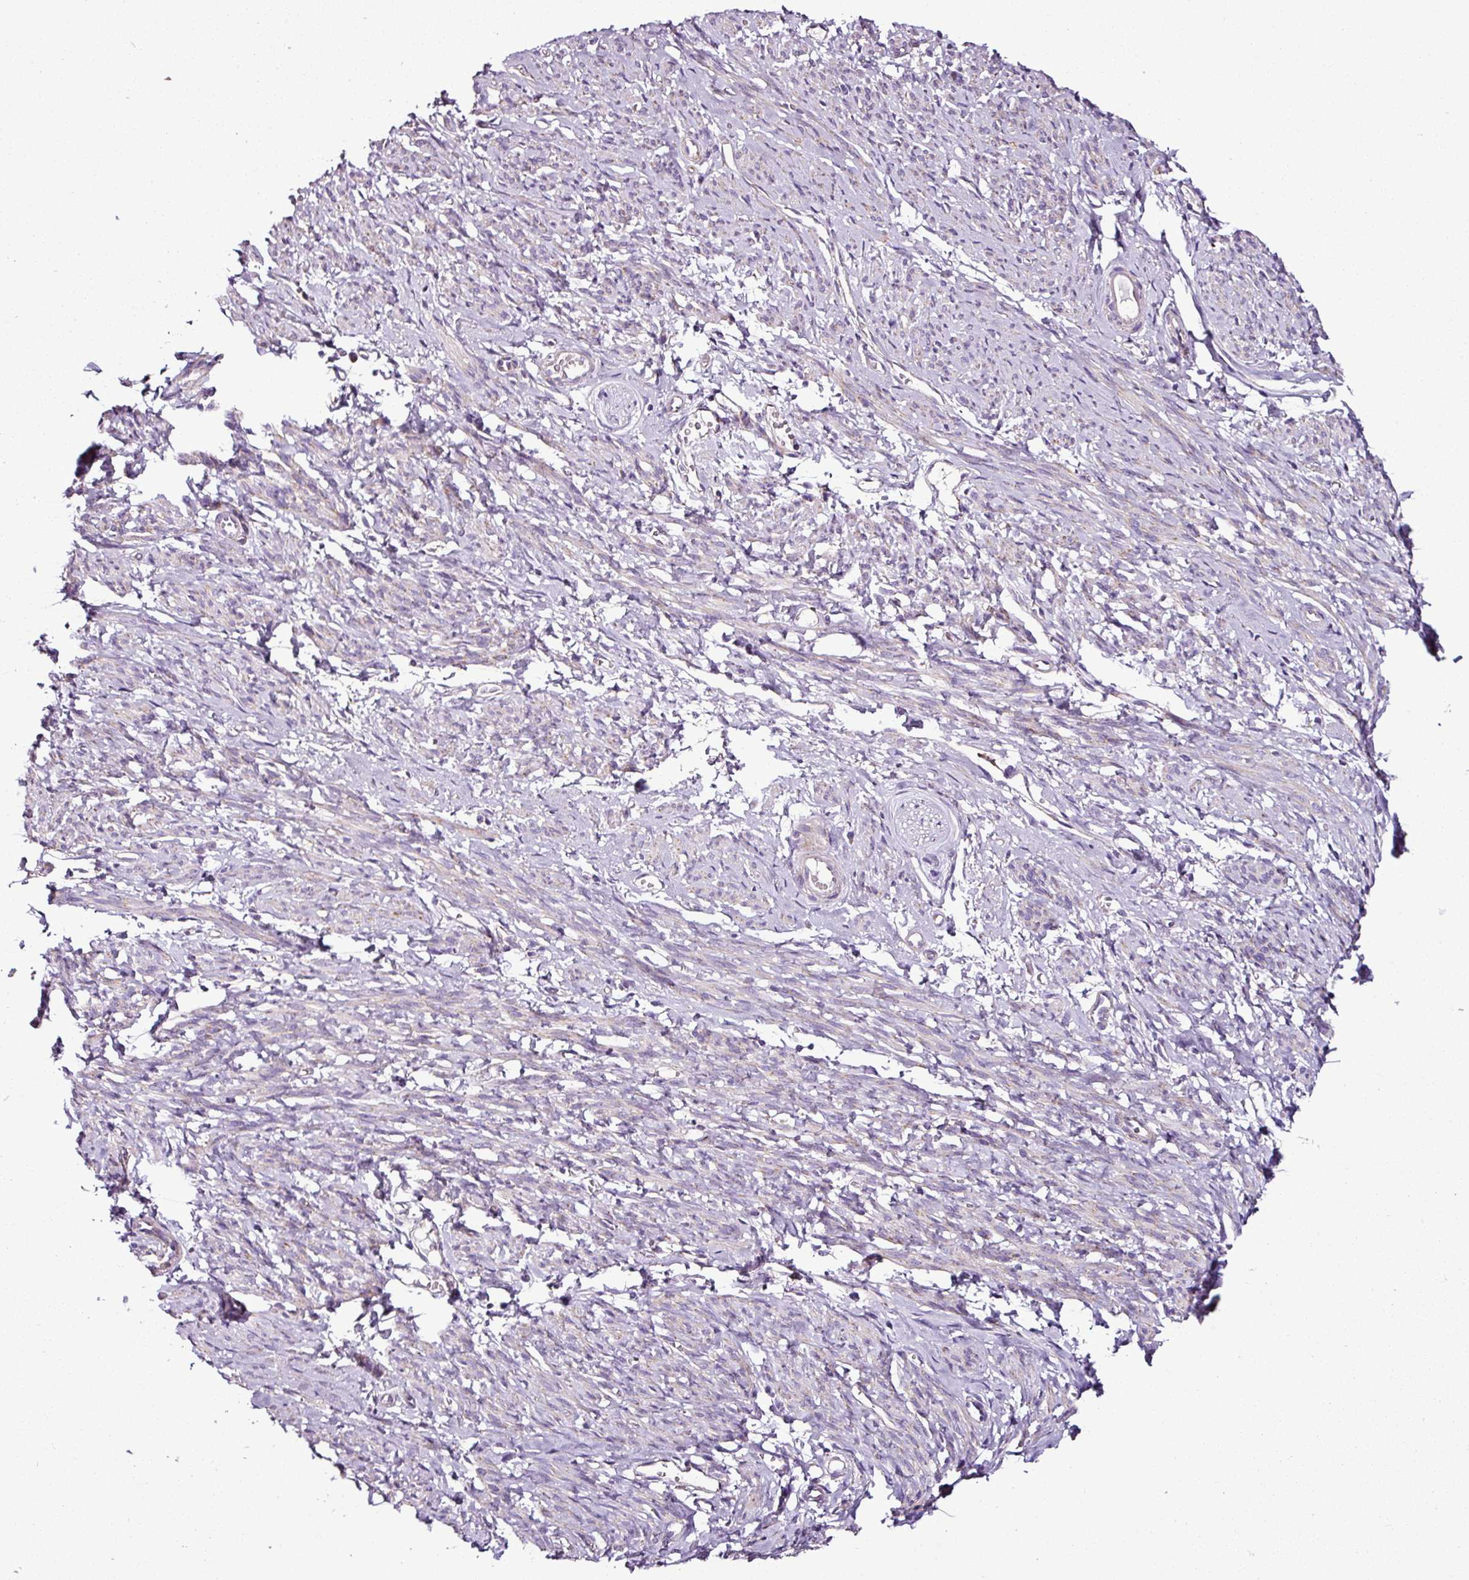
{"staining": {"intensity": "weak", "quantity": "<25%", "location": "cytoplasmic/membranous"}, "tissue": "smooth muscle", "cell_type": "Smooth muscle cells", "image_type": "normal", "snomed": [{"axis": "morphology", "description": "Normal tissue, NOS"}, {"axis": "topography", "description": "Smooth muscle"}], "caption": "Immunohistochemical staining of benign human smooth muscle demonstrates no significant positivity in smooth muscle cells. (DAB immunohistochemistry visualized using brightfield microscopy, high magnification).", "gene": "DPAGT1", "patient": {"sex": "female", "age": 65}}